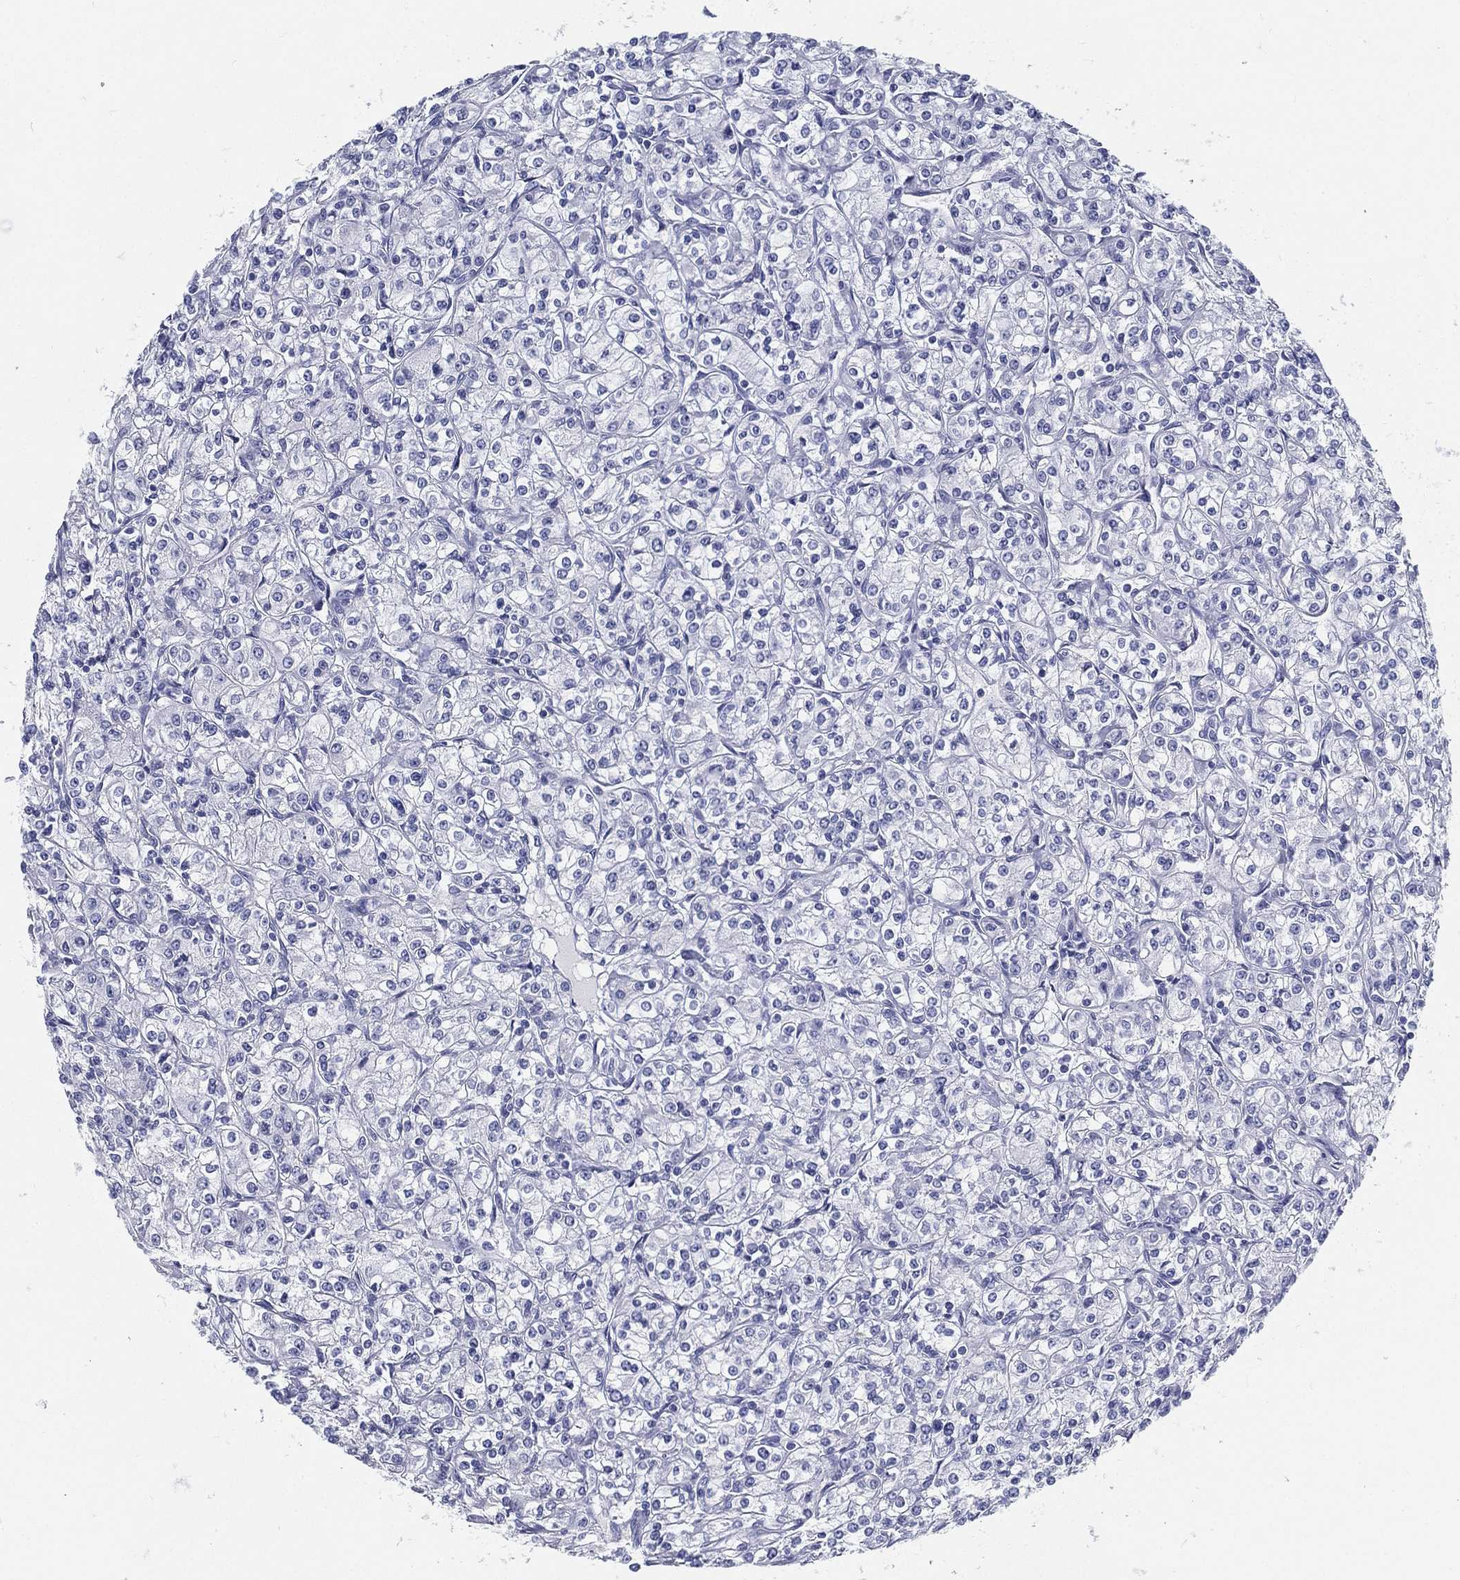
{"staining": {"intensity": "negative", "quantity": "none", "location": "none"}, "tissue": "renal cancer", "cell_type": "Tumor cells", "image_type": "cancer", "snomed": [{"axis": "morphology", "description": "Adenocarcinoma, NOS"}, {"axis": "topography", "description": "Kidney"}], "caption": "Immunohistochemistry photomicrograph of adenocarcinoma (renal) stained for a protein (brown), which demonstrates no expression in tumor cells. (Immunohistochemistry, brightfield microscopy, high magnification).", "gene": "ATP1B2", "patient": {"sex": "male", "age": 77}}